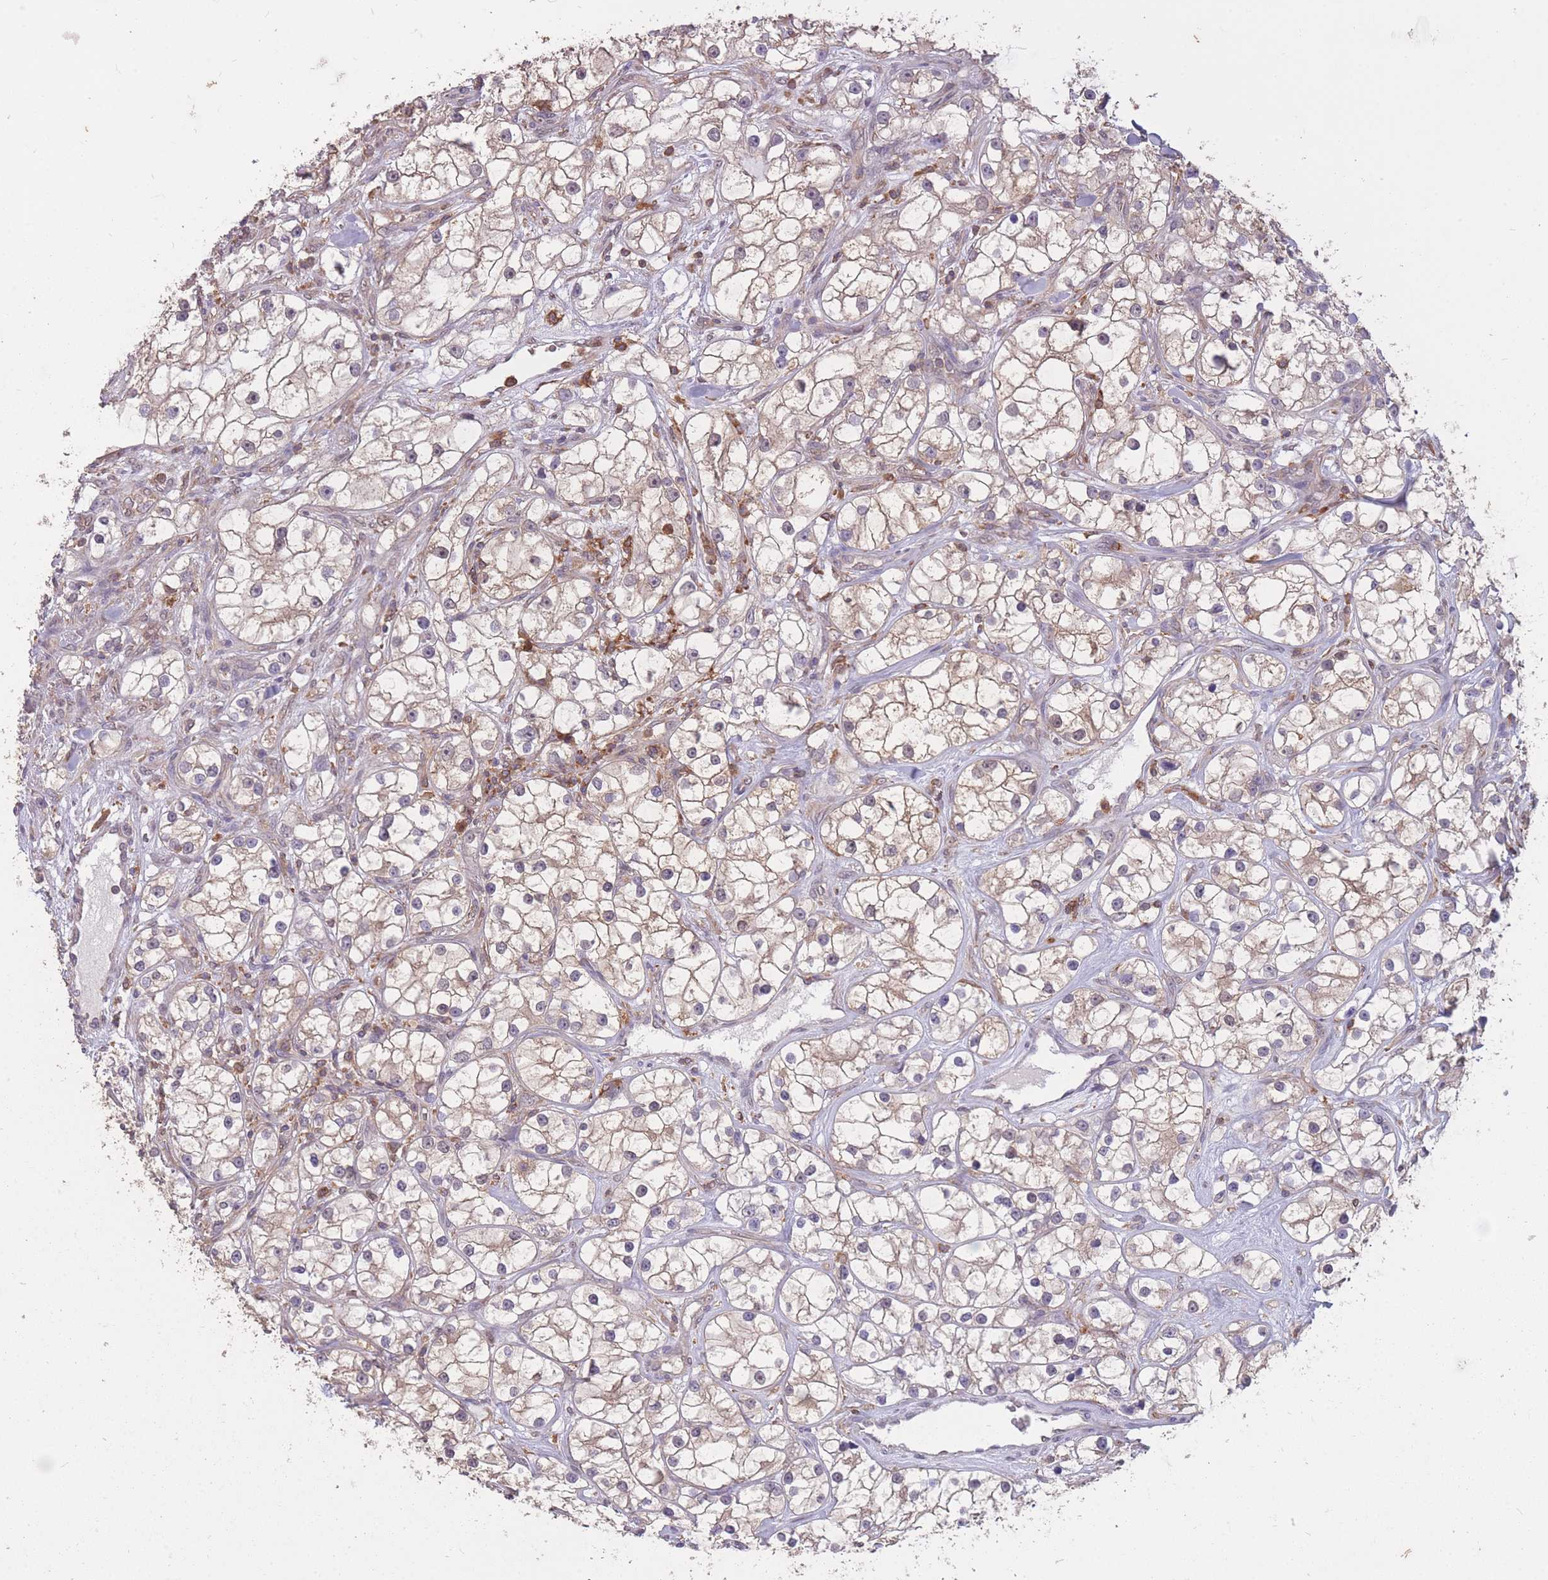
{"staining": {"intensity": "weak", "quantity": ">75%", "location": "cytoplasmic/membranous"}, "tissue": "renal cancer", "cell_type": "Tumor cells", "image_type": "cancer", "snomed": [{"axis": "morphology", "description": "Adenocarcinoma, NOS"}, {"axis": "topography", "description": "Kidney"}], "caption": "DAB immunohistochemical staining of adenocarcinoma (renal) displays weak cytoplasmic/membranous protein positivity in about >75% of tumor cells.", "gene": "GMIP", "patient": {"sex": "male", "age": 77}}